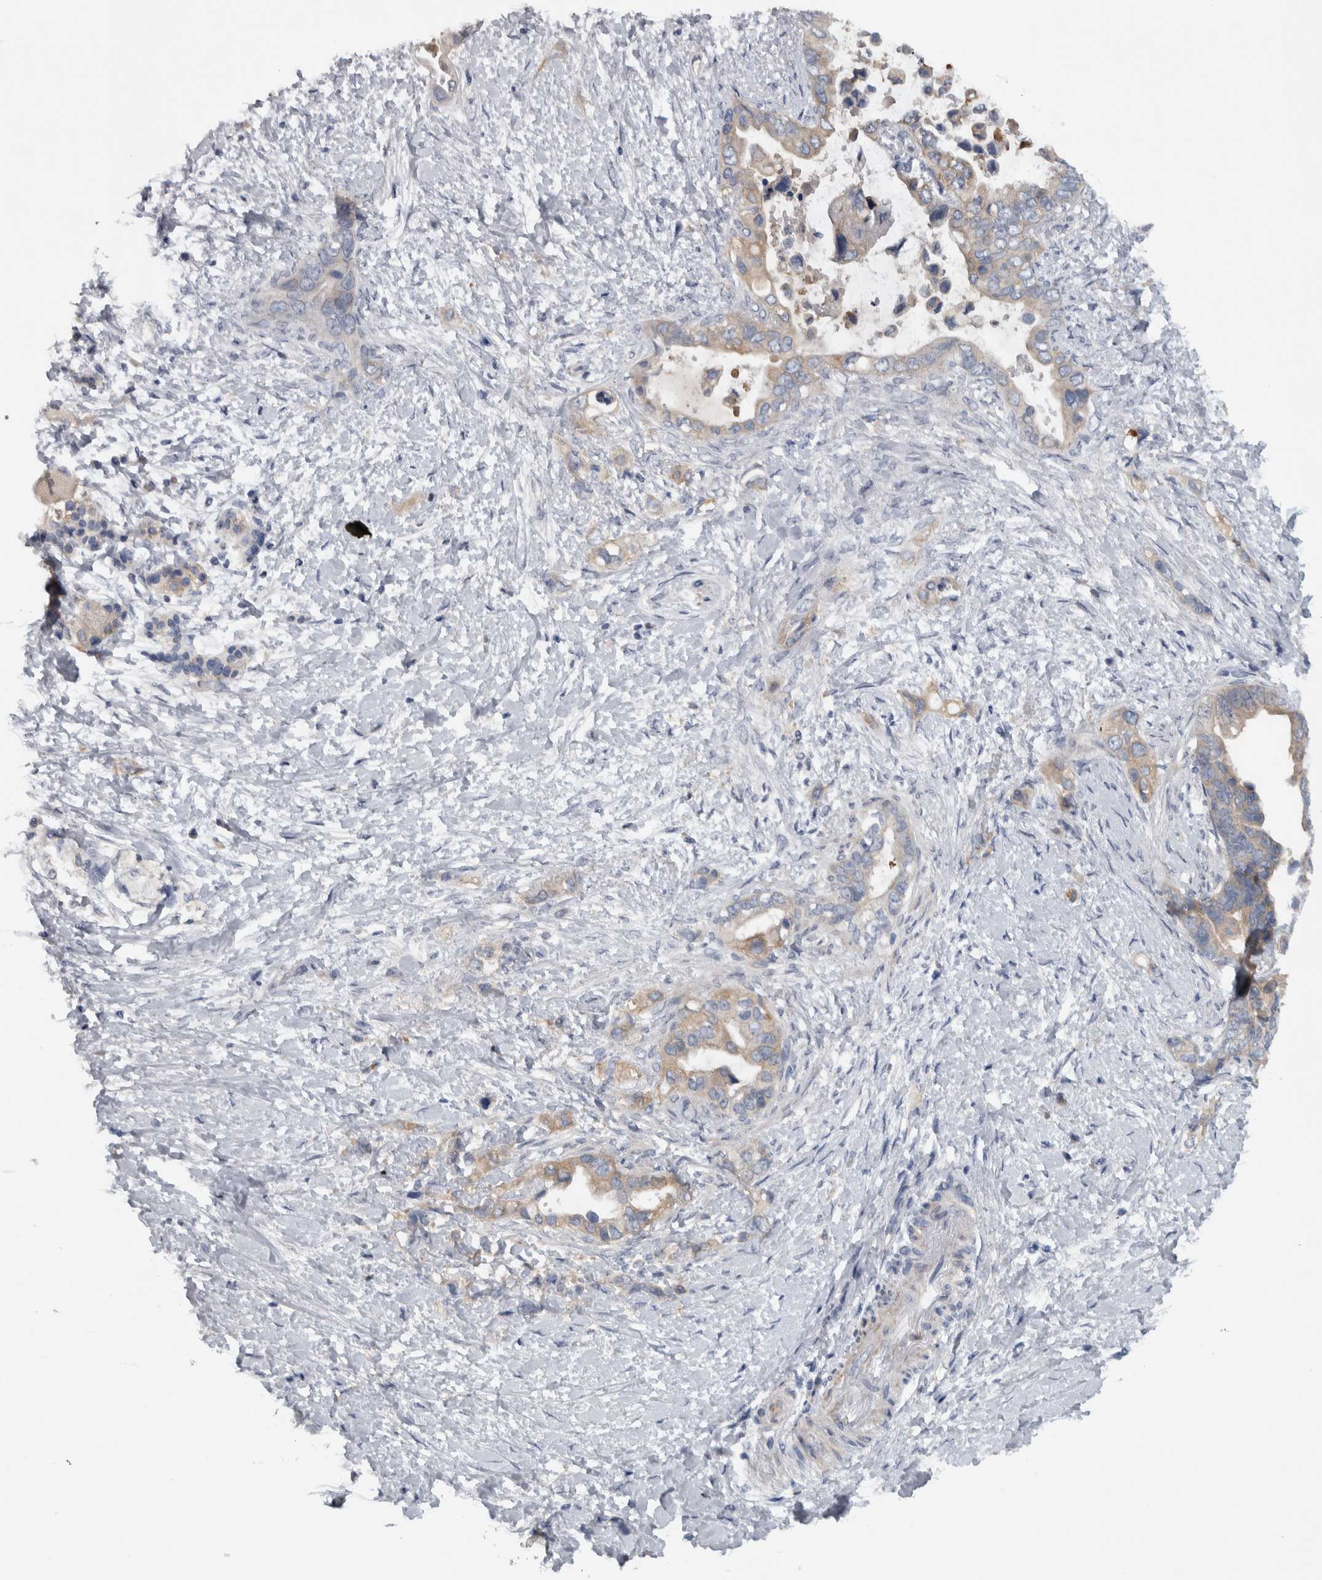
{"staining": {"intensity": "weak", "quantity": ">75%", "location": "cytoplasmic/membranous"}, "tissue": "pancreatic cancer", "cell_type": "Tumor cells", "image_type": "cancer", "snomed": [{"axis": "morphology", "description": "Adenocarcinoma, NOS"}, {"axis": "topography", "description": "Pancreas"}], "caption": "Protein staining displays weak cytoplasmic/membranous positivity in approximately >75% of tumor cells in adenocarcinoma (pancreatic). The staining was performed using DAB, with brown indicating positive protein expression. Nuclei are stained blue with hematoxylin.", "gene": "NT5C2", "patient": {"sex": "female", "age": 56}}